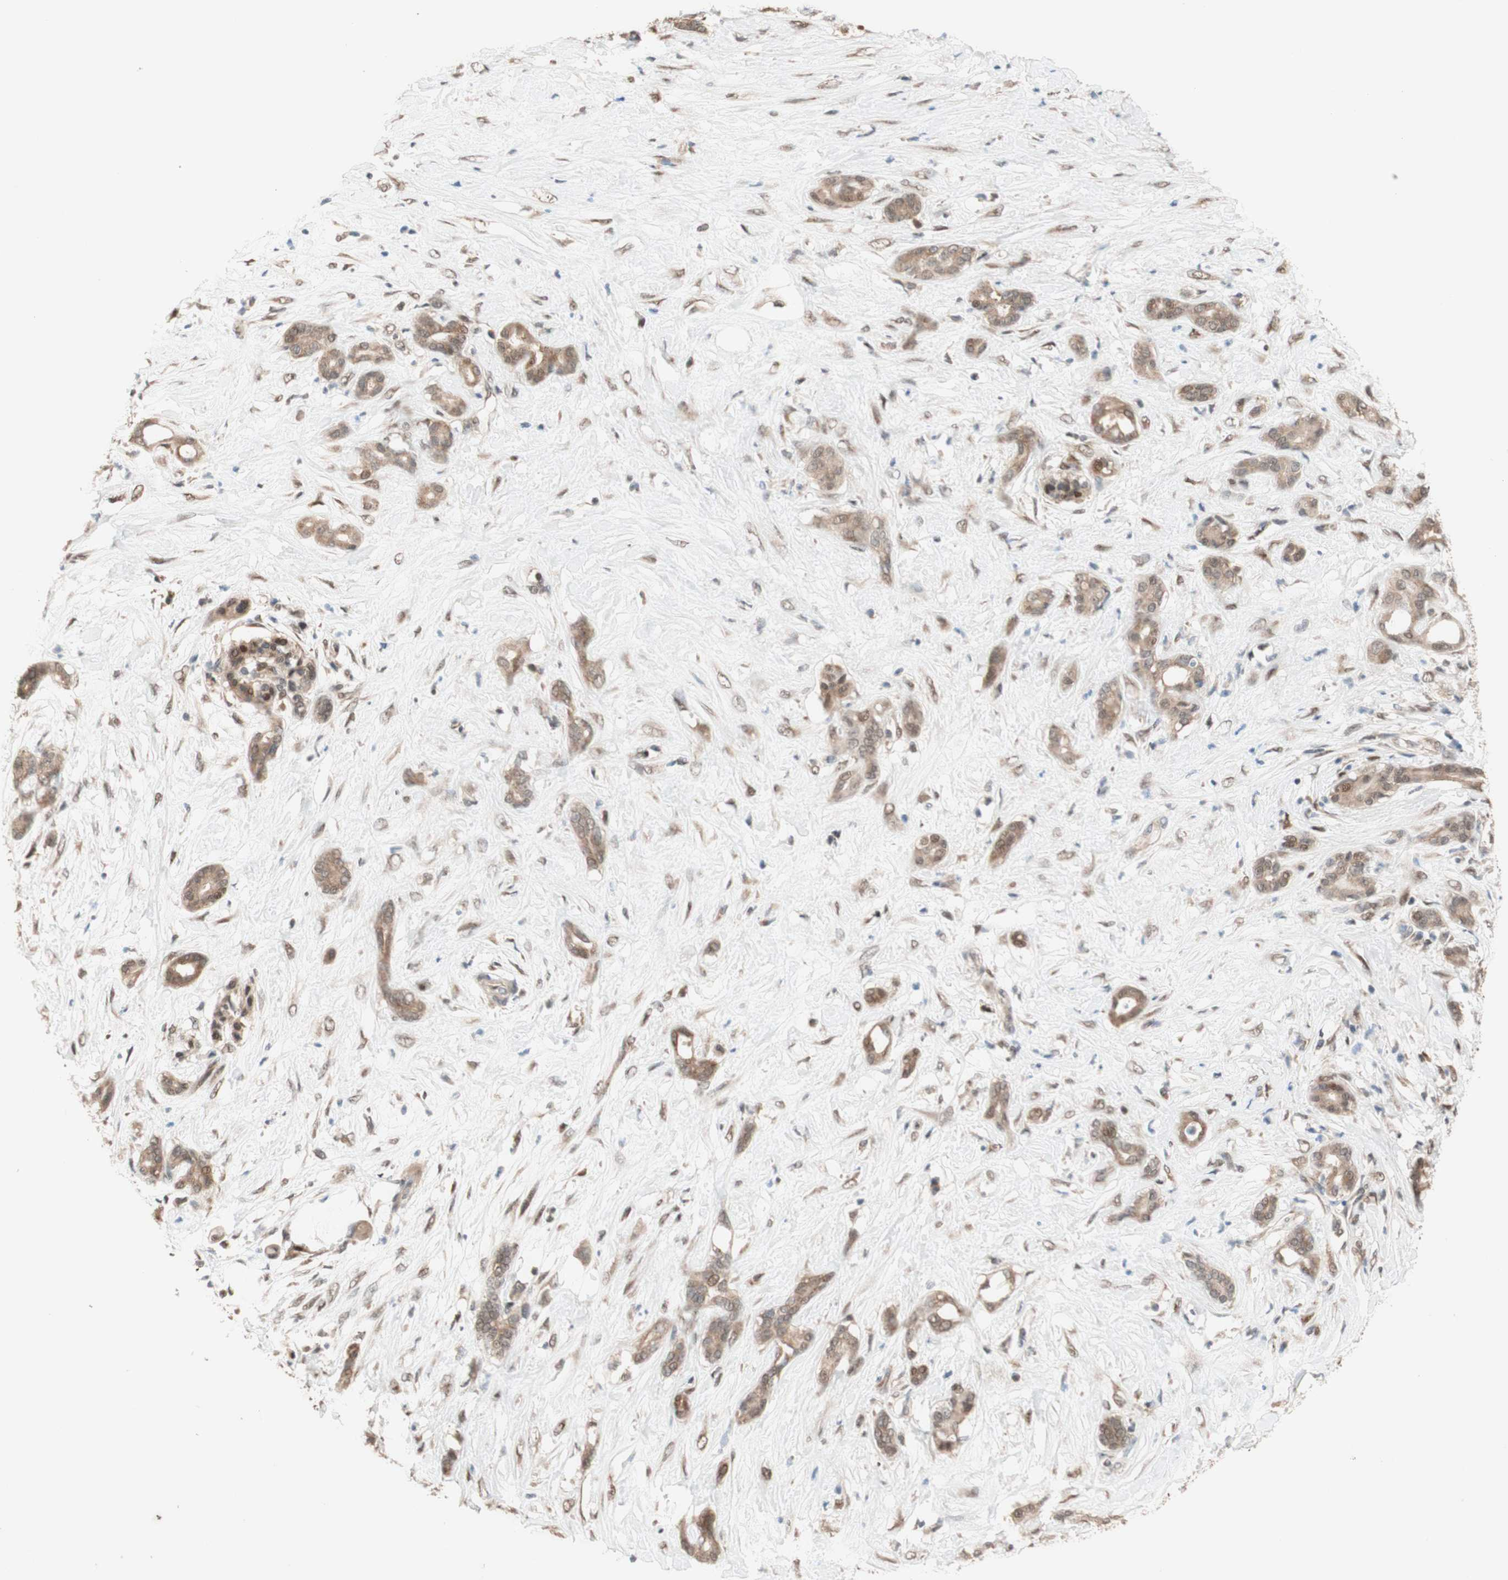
{"staining": {"intensity": "moderate", "quantity": ">75%", "location": "cytoplasmic/membranous"}, "tissue": "pancreatic cancer", "cell_type": "Tumor cells", "image_type": "cancer", "snomed": [{"axis": "morphology", "description": "Adenocarcinoma, NOS"}, {"axis": "topography", "description": "Pancreas"}], "caption": "This micrograph displays IHC staining of pancreatic cancer (adenocarcinoma), with medium moderate cytoplasmic/membranous staining in approximately >75% of tumor cells.", "gene": "CCNC", "patient": {"sex": "male", "age": 41}}